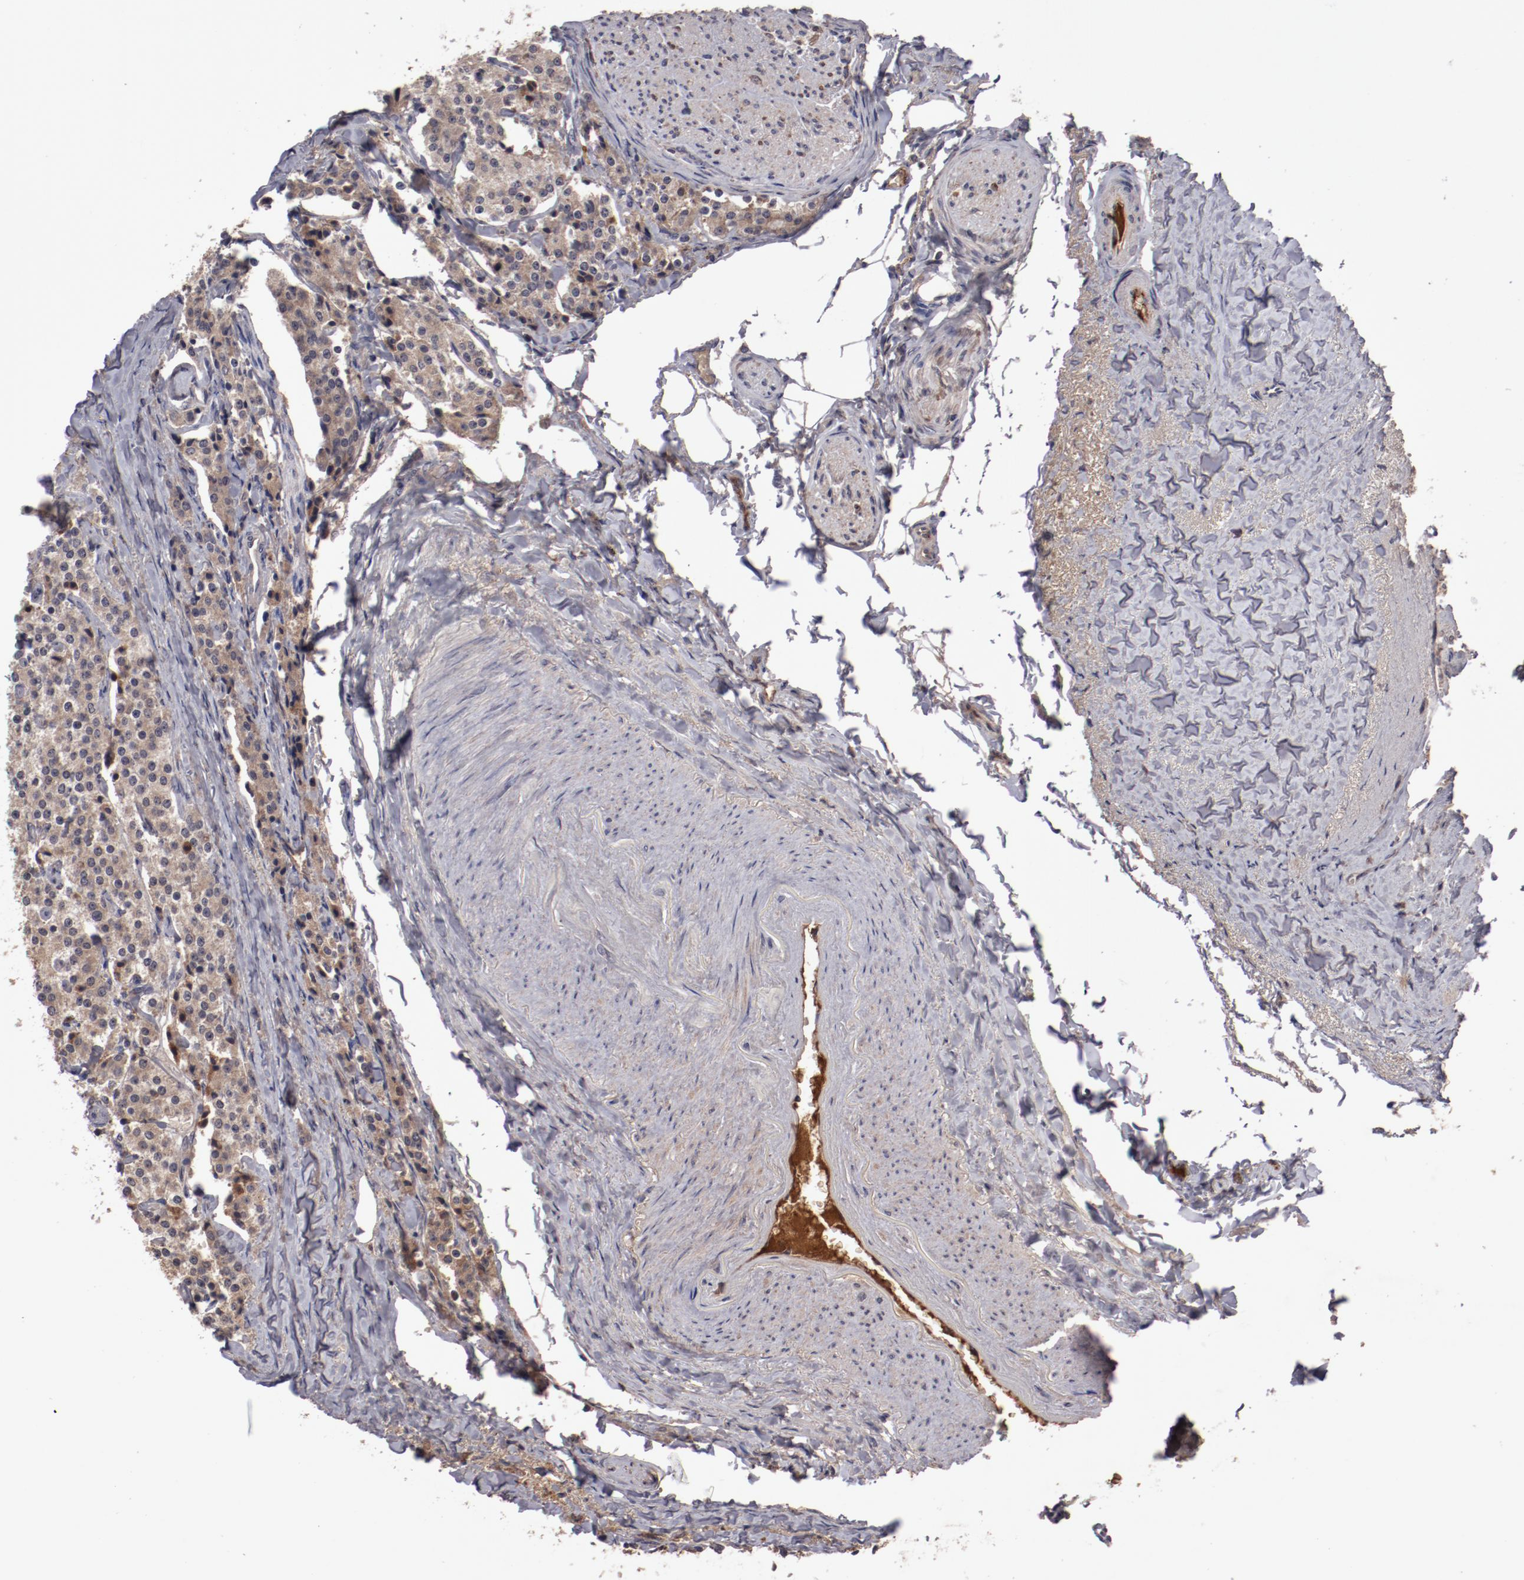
{"staining": {"intensity": "moderate", "quantity": ">75%", "location": "cytoplasmic/membranous"}, "tissue": "carcinoid", "cell_type": "Tumor cells", "image_type": "cancer", "snomed": [{"axis": "morphology", "description": "Carcinoid, malignant, NOS"}, {"axis": "topography", "description": "Colon"}], "caption": "Carcinoid stained with a protein marker demonstrates moderate staining in tumor cells.", "gene": "CP", "patient": {"sex": "female", "age": 61}}